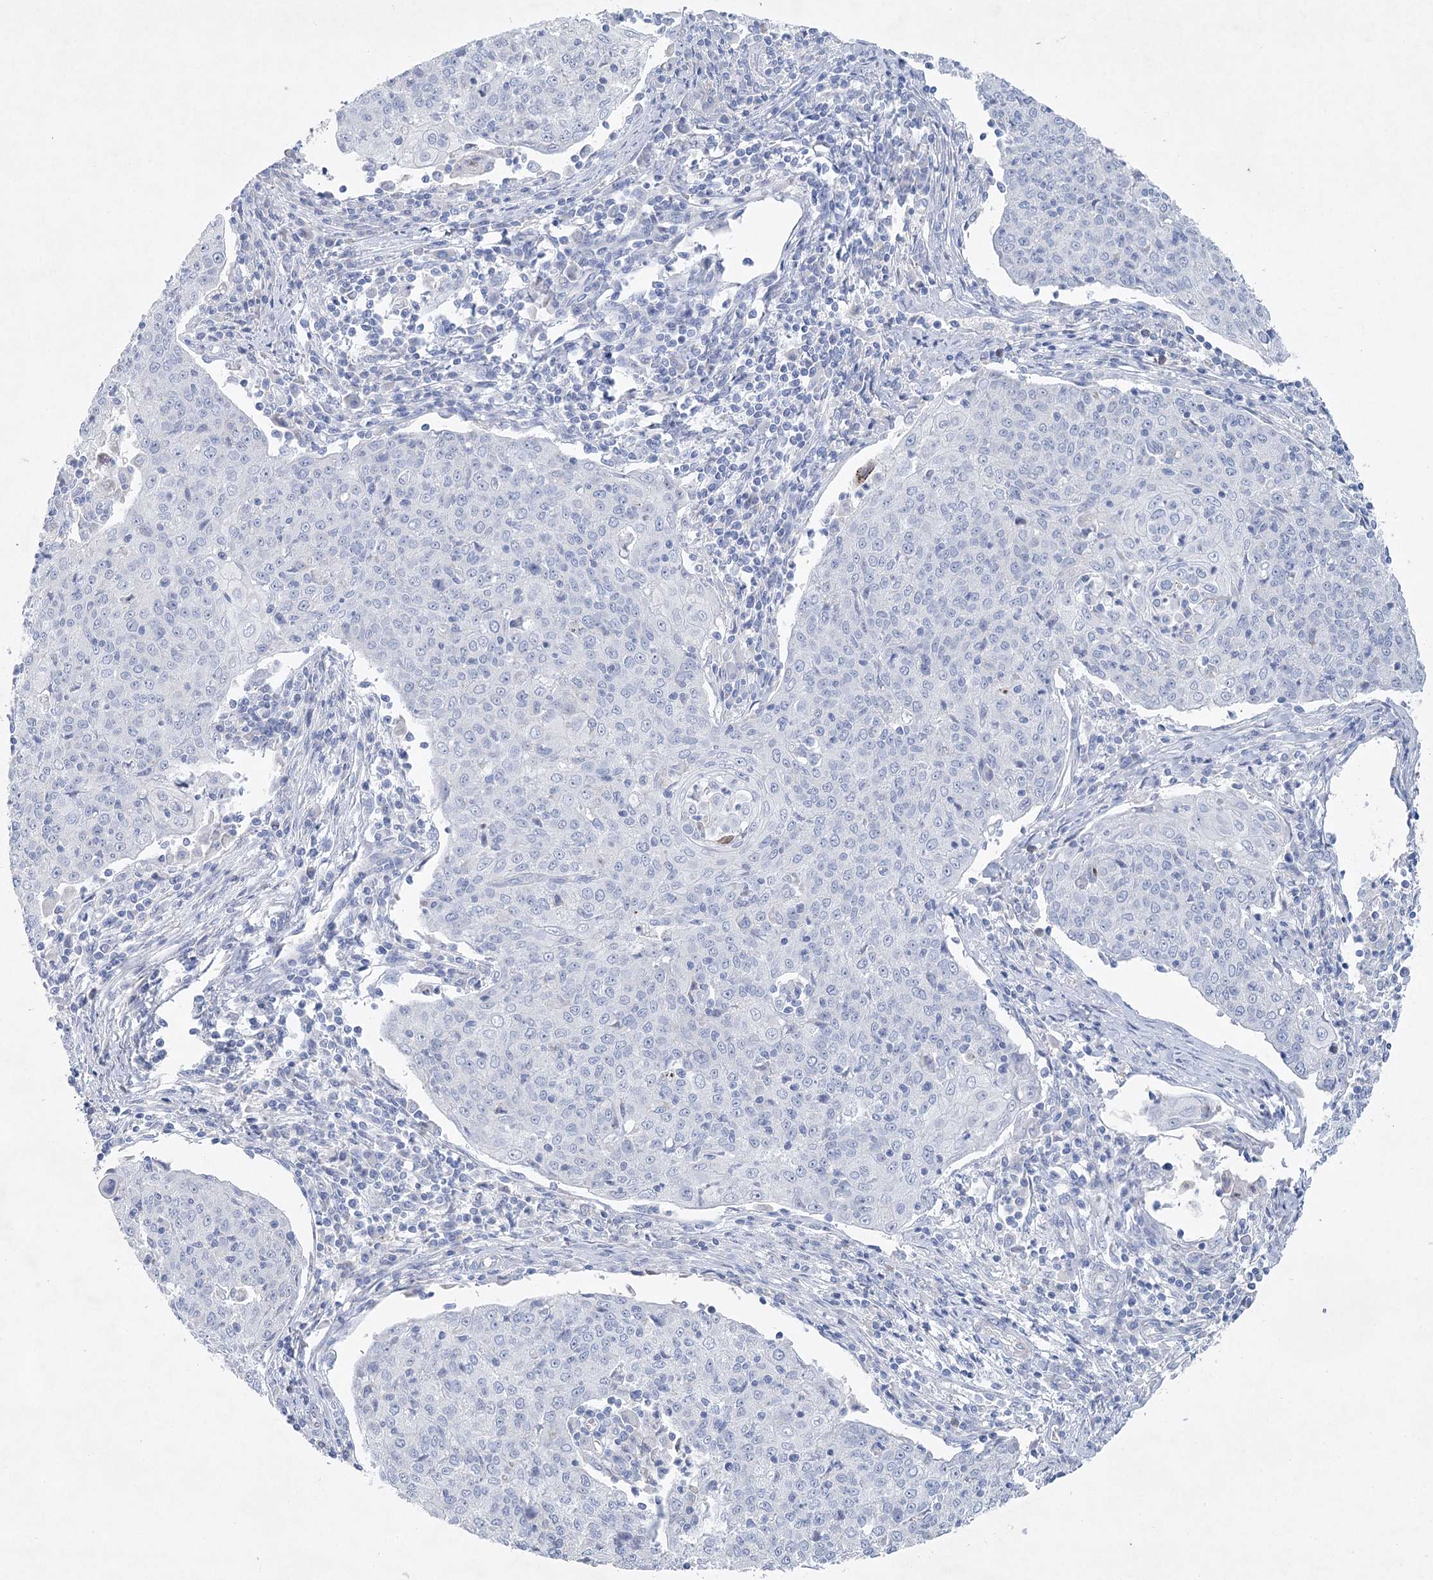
{"staining": {"intensity": "negative", "quantity": "none", "location": "none"}, "tissue": "cervical cancer", "cell_type": "Tumor cells", "image_type": "cancer", "snomed": [{"axis": "morphology", "description": "Squamous cell carcinoma, NOS"}, {"axis": "topography", "description": "Cervix"}], "caption": "Cervical squamous cell carcinoma was stained to show a protein in brown. There is no significant expression in tumor cells. The staining was performed using DAB (3,3'-diaminobenzidine) to visualize the protein expression in brown, while the nuclei were stained in blue with hematoxylin (Magnification: 20x).", "gene": "WDR74", "patient": {"sex": "female", "age": 48}}